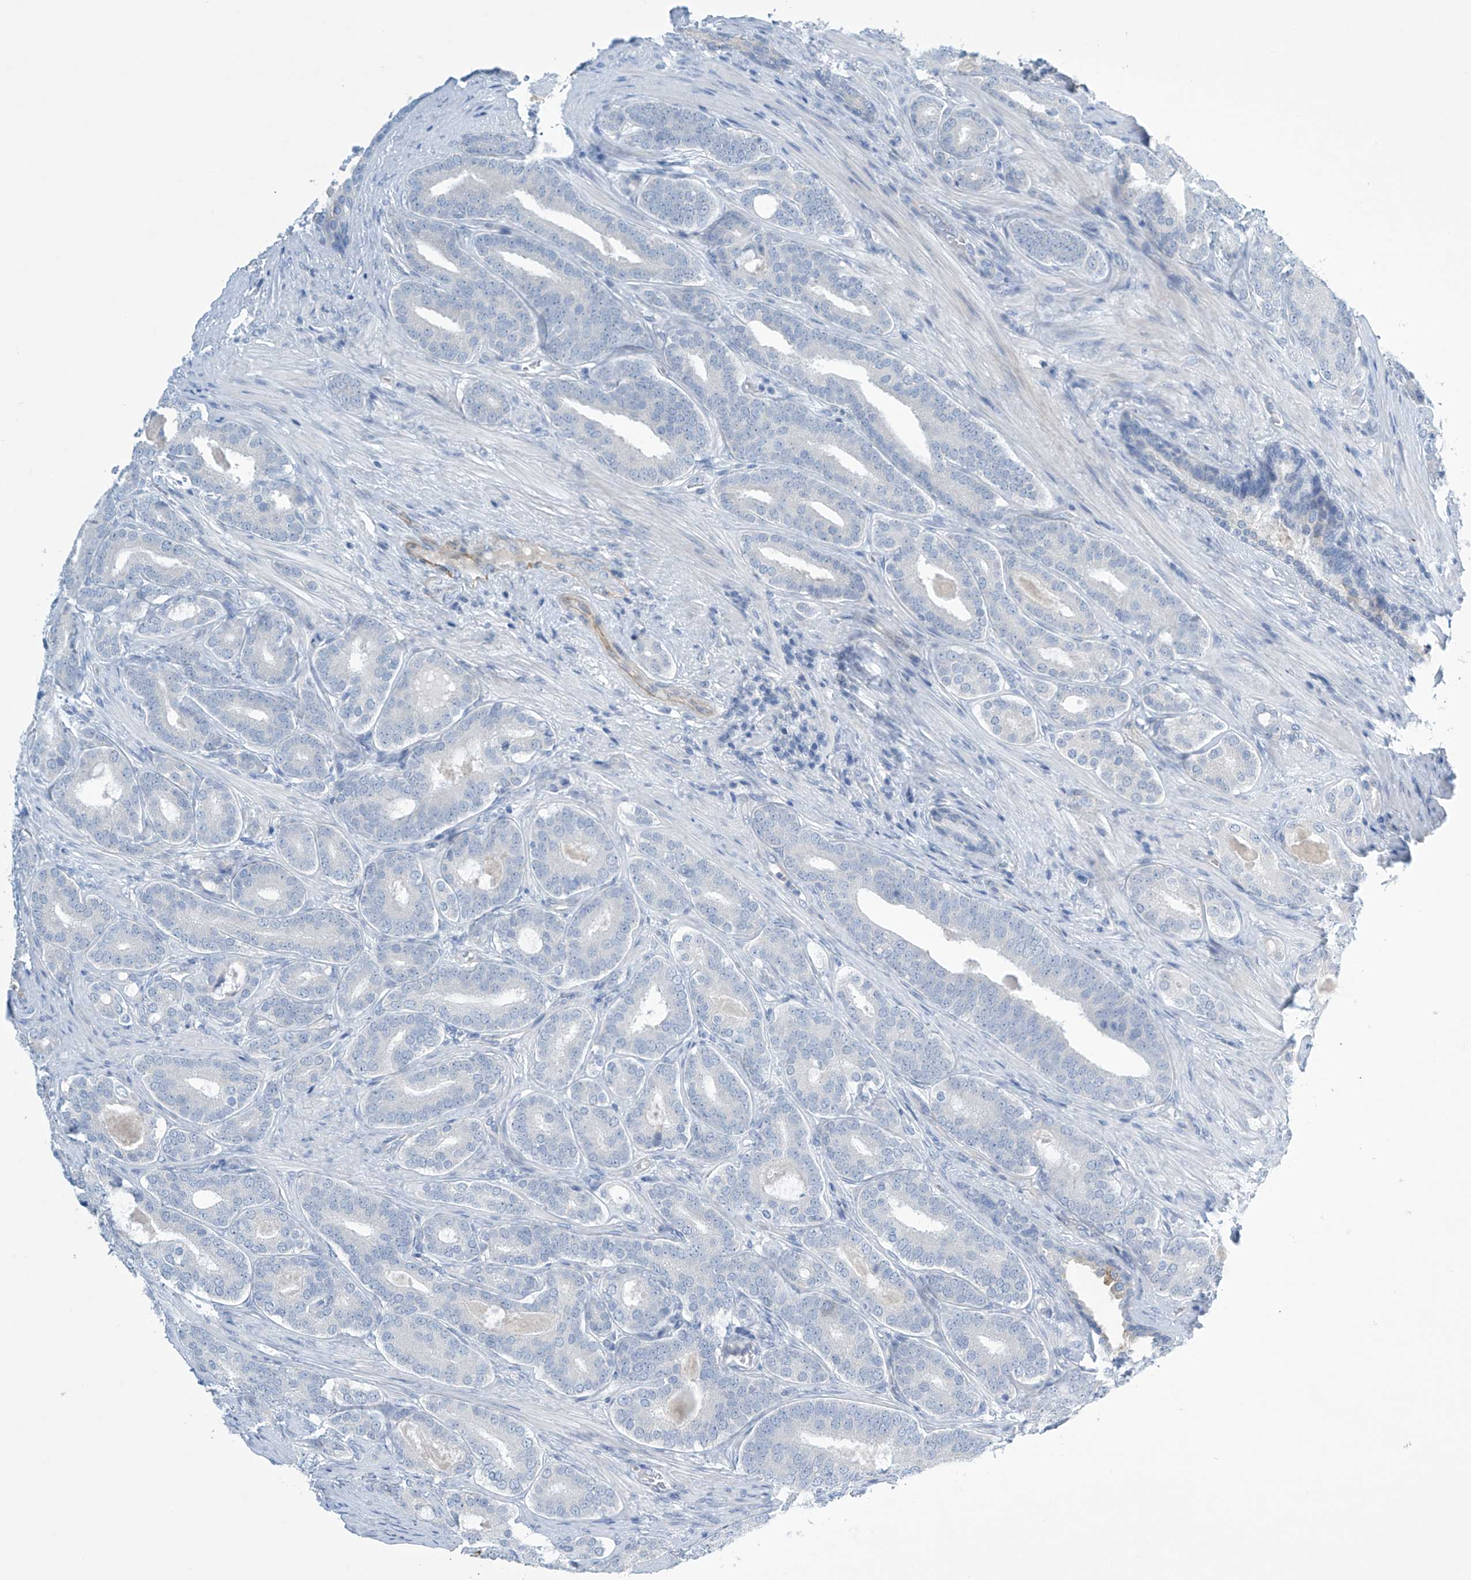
{"staining": {"intensity": "negative", "quantity": "none", "location": "none"}, "tissue": "prostate cancer", "cell_type": "Tumor cells", "image_type": "cancer", "snomed": [{"axis": "morphology", "description": "Adenocarcinoma, High grade"}, {"axis": "topography", "description": "Prostate"}], "caption": "Prostate cancer was stained to show a protein in brown. There is no significant positivity in tumor cells.", "gene": "SLC35A5", "patient": {"sex": "male", "age": 60}}